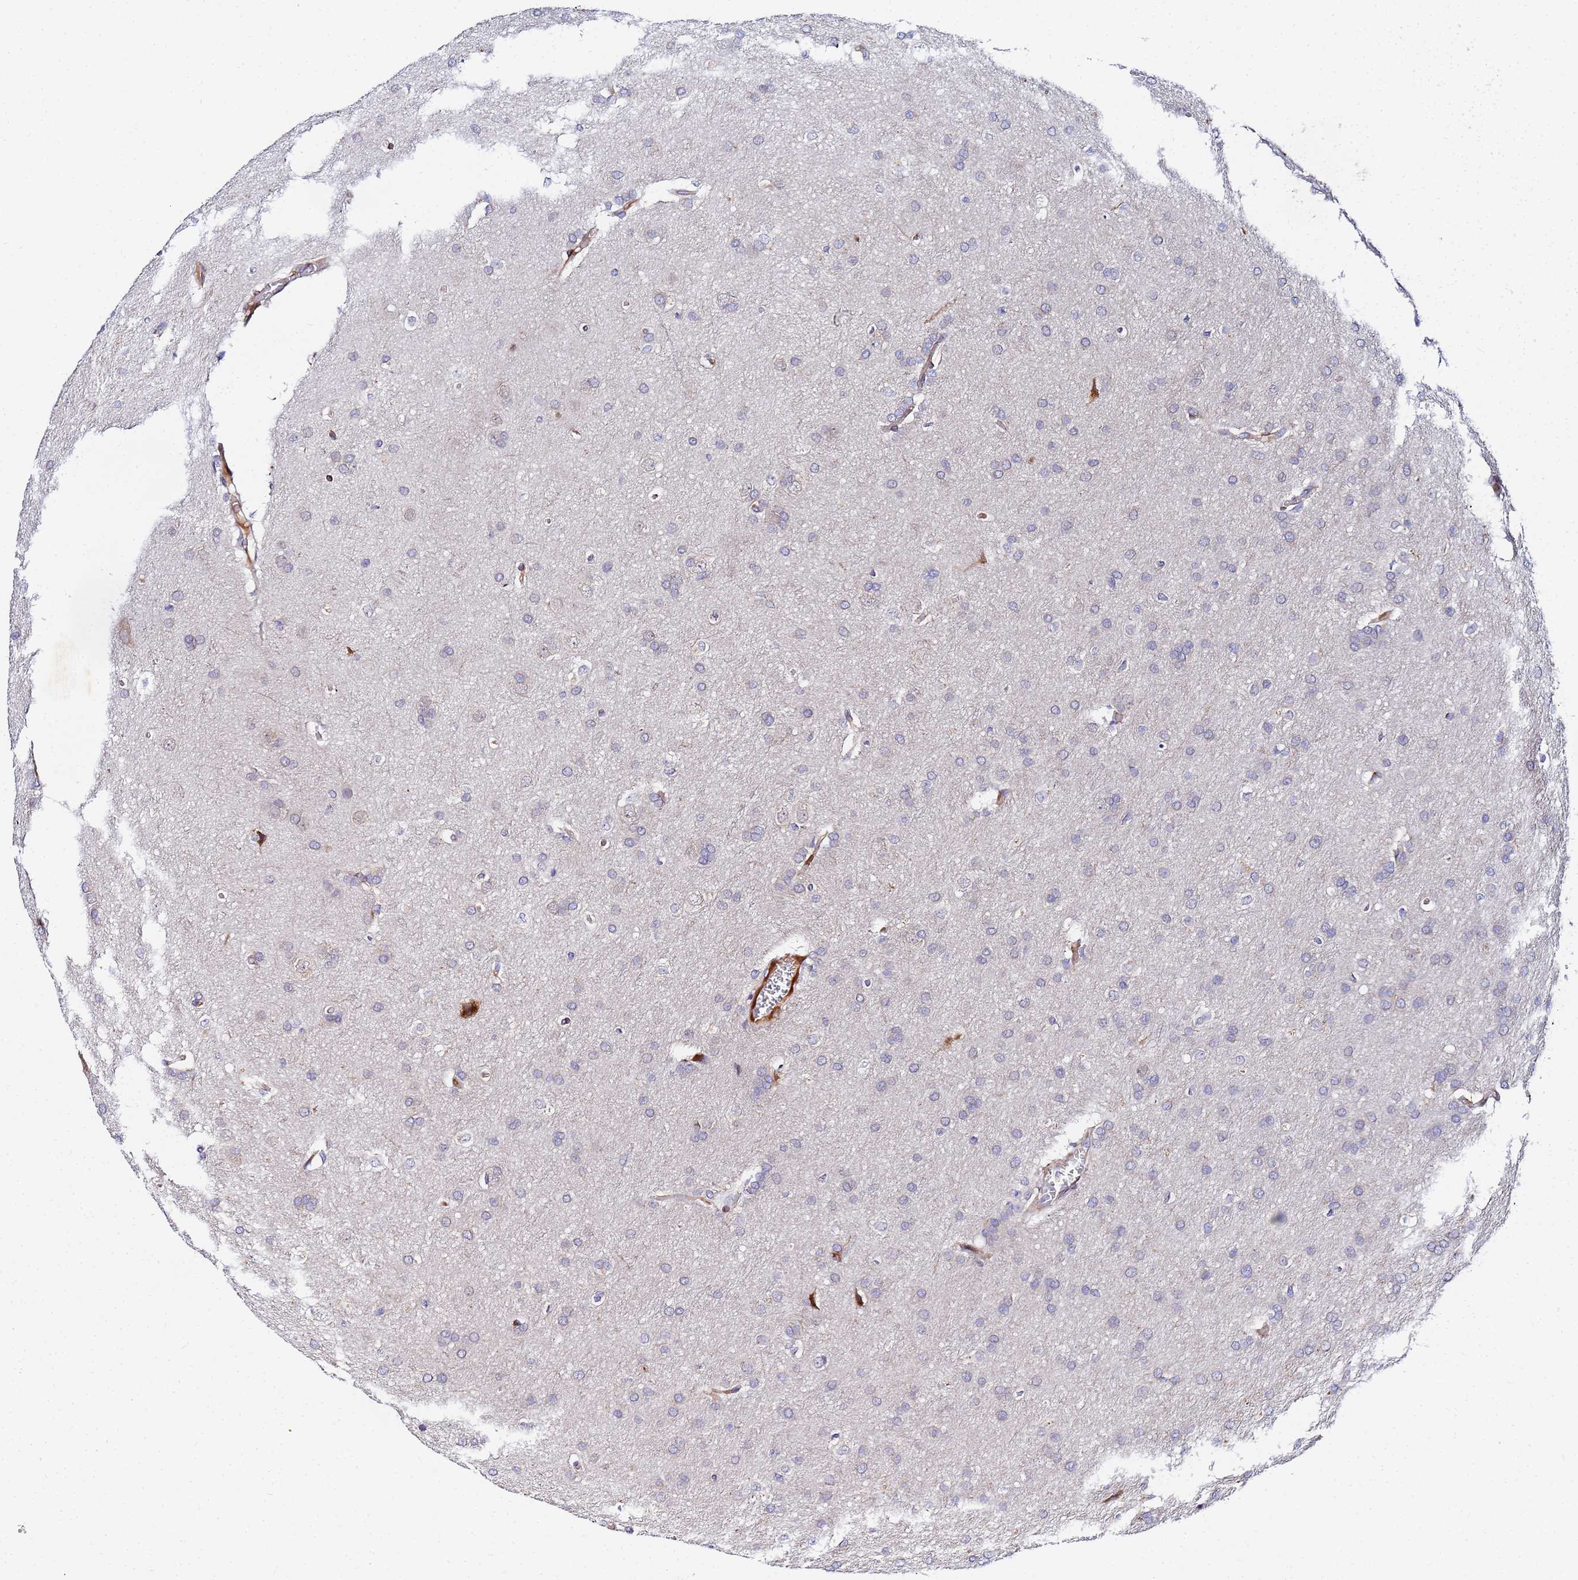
{"staining": {"intensity": "negative", "quantity": "none", "location": "none"}, "tissue": "glioma", "cell_type": "Tumor cells", "image_type": "cancer", "snomed": [{"axis": "morphology", "description": "Glioma, malignant, Low grade"}, {"axis": "topography", "description": "Brain"}], "caption": "Glioma was stained to show a protein in brown. There is no significant positivity in tumor cells.", "gene": "POM121", "patient": {"sex": "female", "age": 32}}